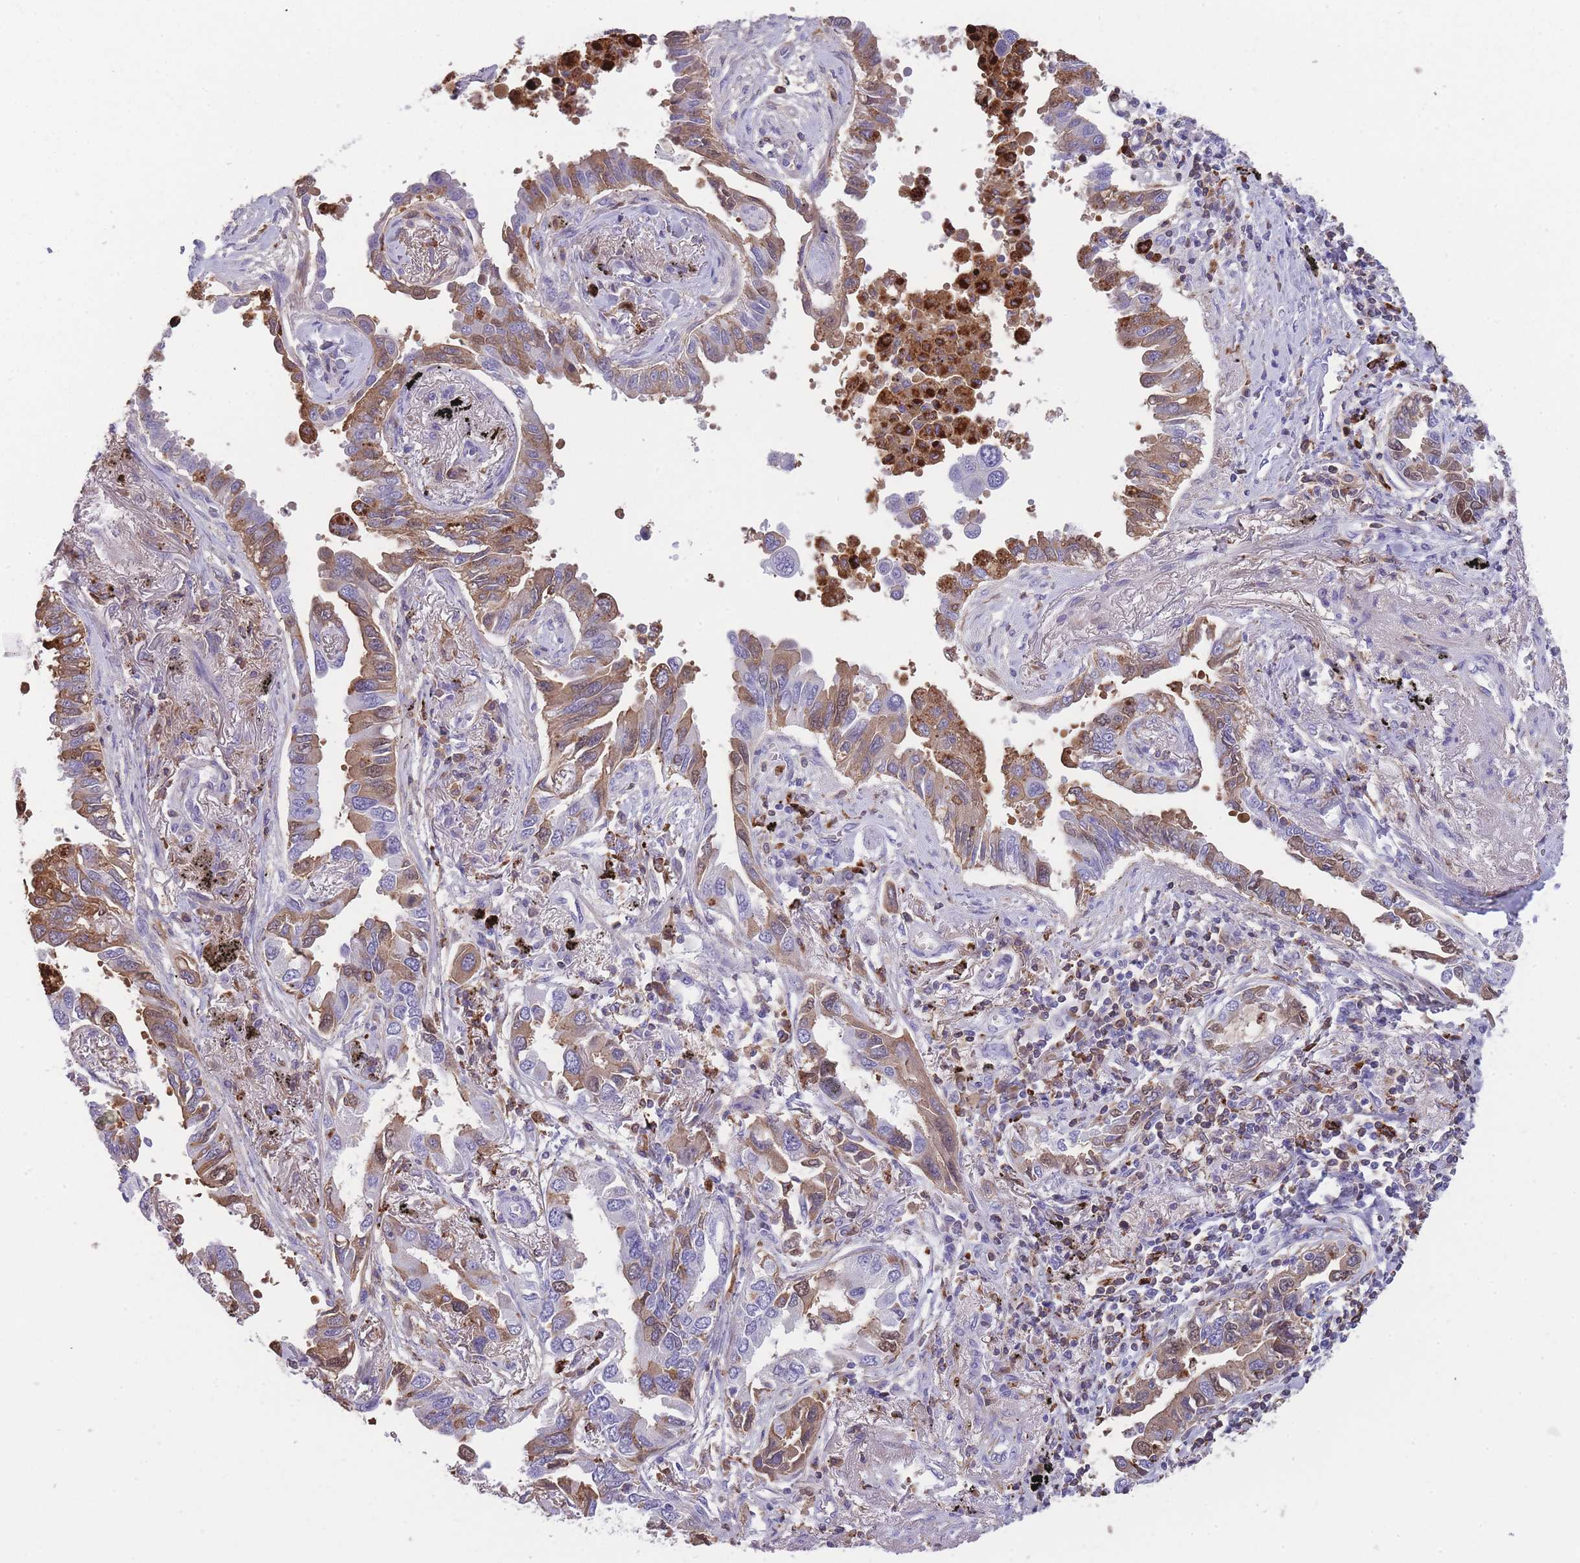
{"staining": {"intensity": "moderate", "quantity": "25%-75%", "location": "cytoplasmic/membranous"}, "tissue": "lung cancer", "cell_type": "Tumor cells", "image_type": "cancer", "snomed": [{"axis": "morphology", "description": "Adenocarcinoma, NOS"}, {"axis": "topography", "description": "Lung"}], "caption": "Immunohistochemical staining of lung adenocarcinoma exhibits medium levels of moderate cytoplasmic/membranous protein positivity in approximately 25%-75% of tumor cells. The protein is shown in brown color, while the nuclei are stained blue.", "gene": "GNAT1", "patient": {"sex": "male", "age": 67}}